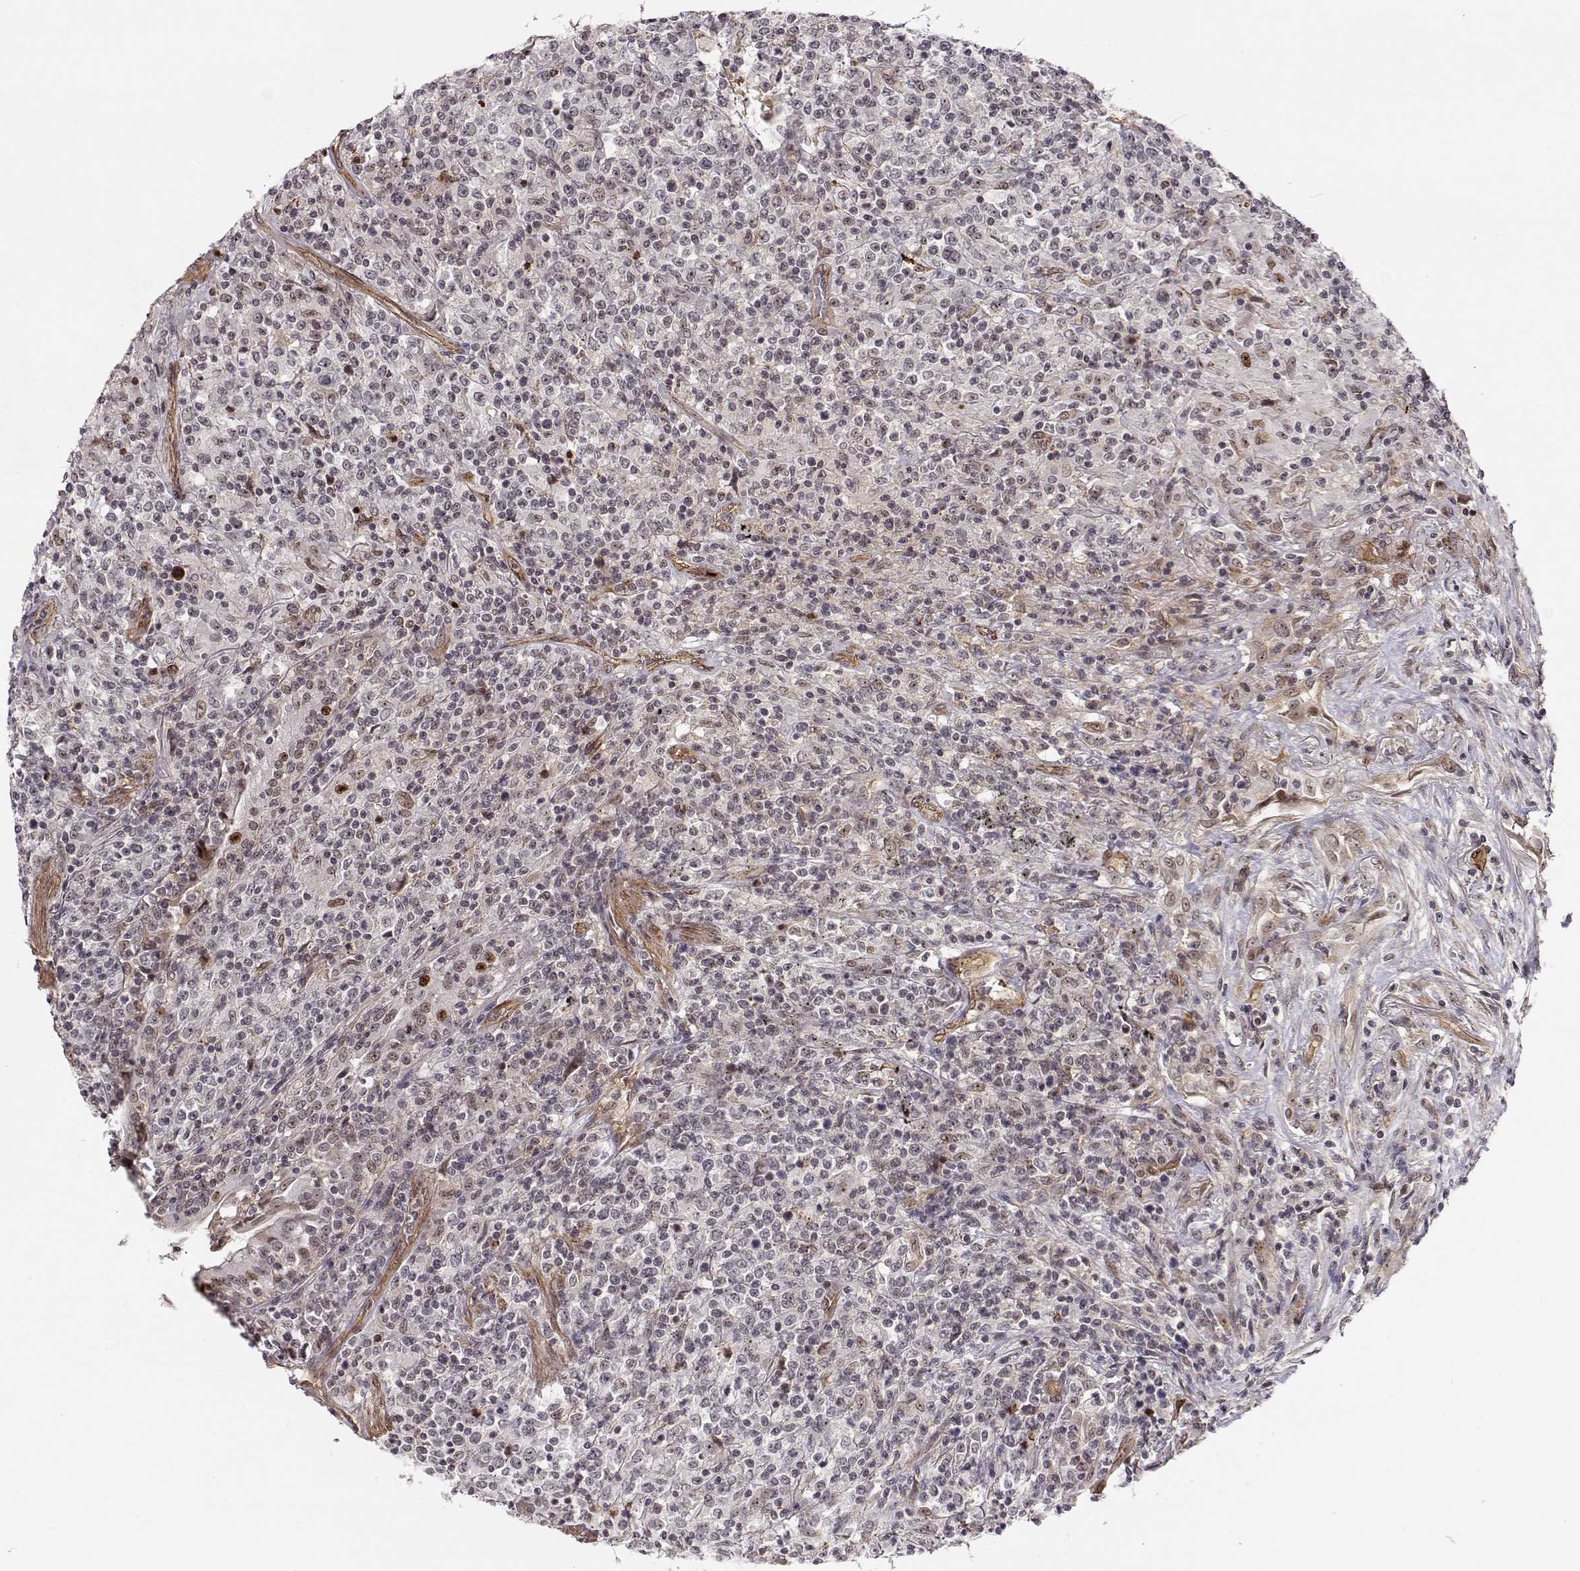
{"staining": {"intensity": "negative", "quantity": "none", "location": "none"}, "tissue": "lymphoma", "cell_type": "Tumor cells", "image_type": "cancer", "snomed": [{"axis": "morphology", "description": "Malignant lymphoma, non-Hodgkin's type, High grade"}, {"axis": "topography", "description": "Lung"}], "caption": "Immunohistochemistry (IHC) histopathology image of high-grade malignant lymphoma, non-Hodgkin's type stained for a protein (brown), which displays no expression in tumor cells. (DAB immunohistochemistry with hematoxylin counter stain).", "gene": "CIR1", "patient": {"sex": "male", "age": 79}}